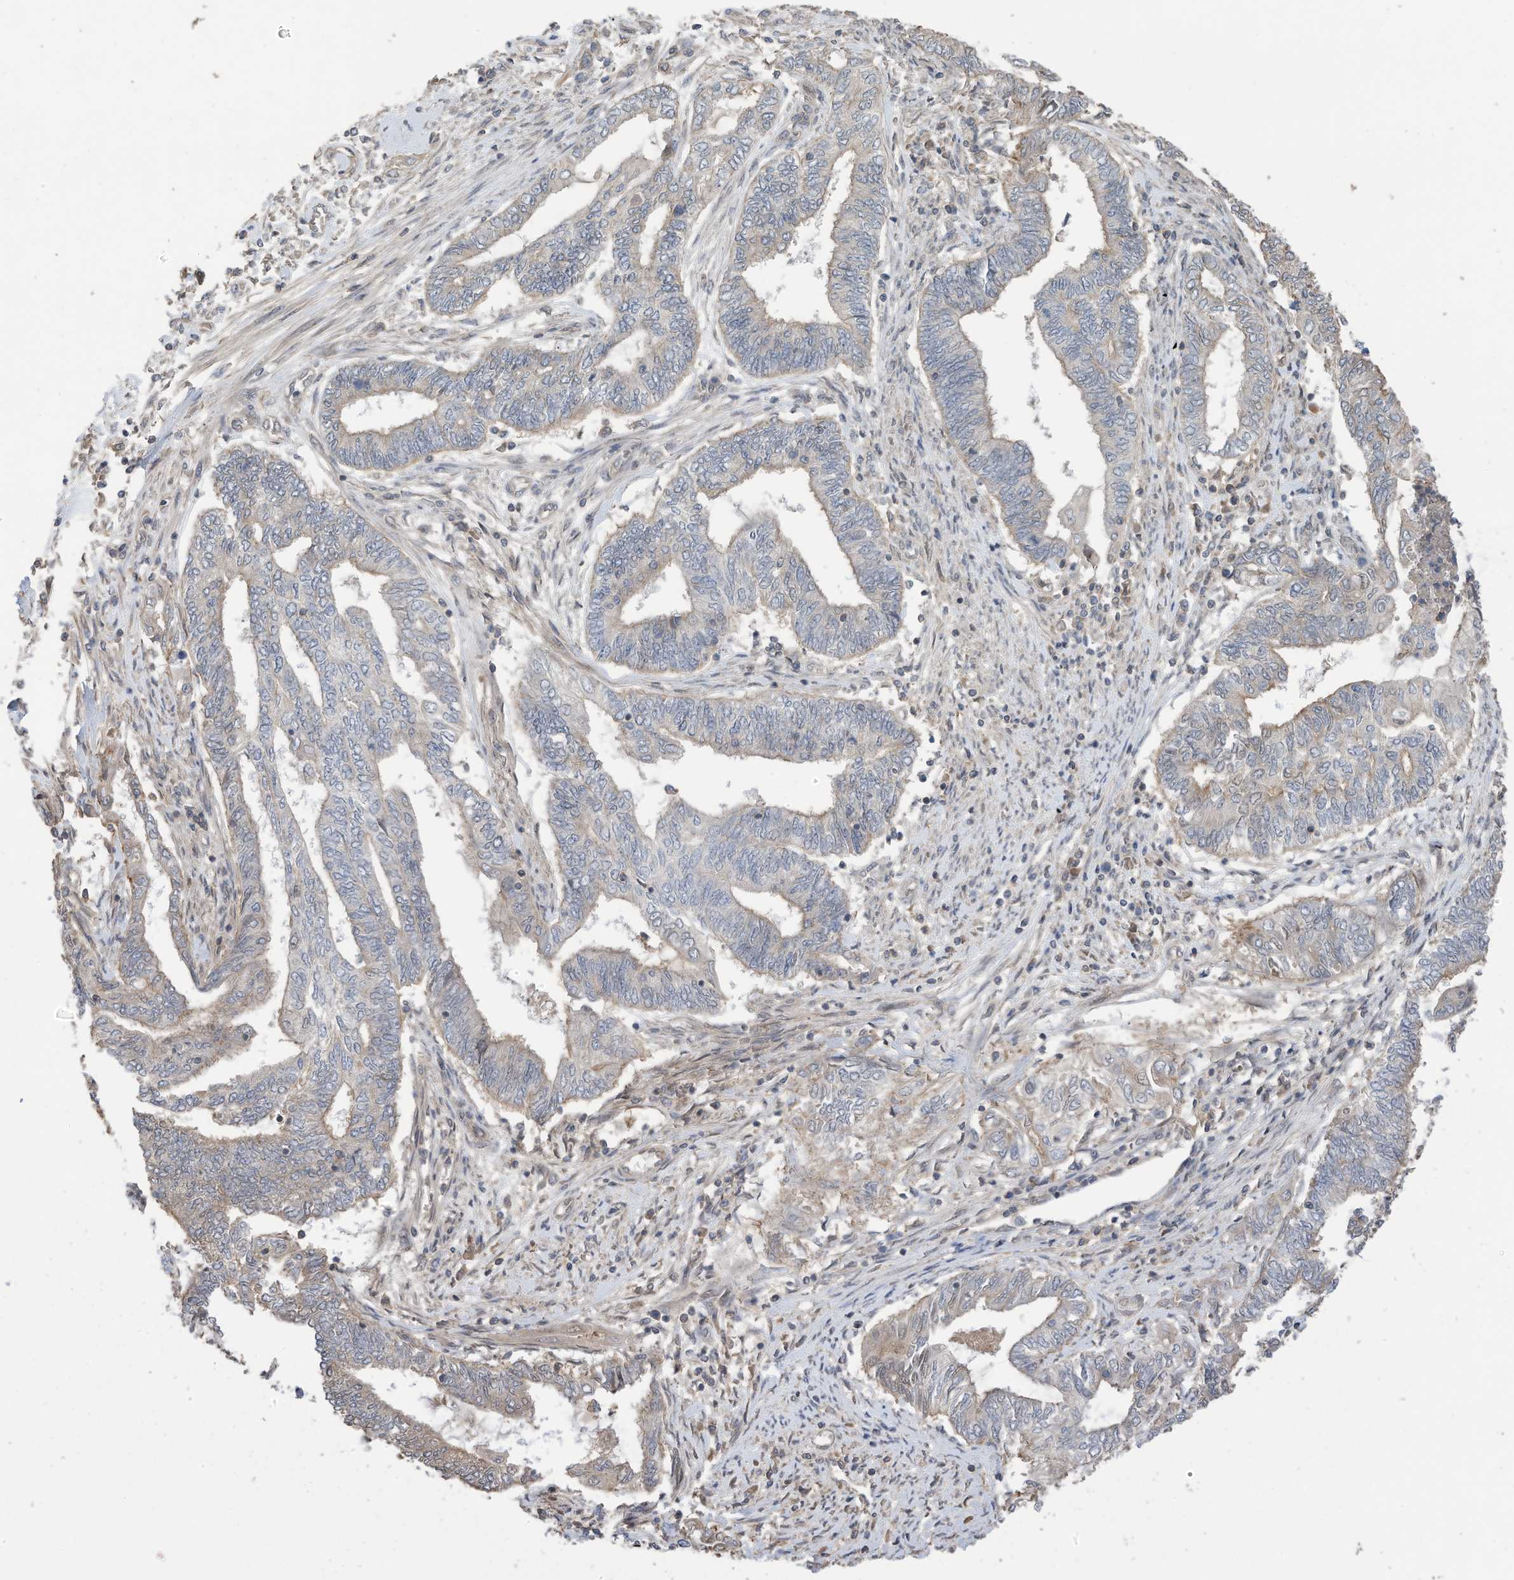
{"staining": {"intensity": "weak", "quantity": "<25%", "location": "cytoplasmic/membranous"}, "tissue": "endometrial cancer", "cell_type": "Tumor cells", "image_type": "cancer", "snomed": [{"axis": "morphology", "description": "Adenocarcinoma, NOS"}, {"axis": "topography", "description": "Uterus"}, {"axis": "topography", "description": "Endometrium"}], "caption": "Immunohistochemistry histopathology image of endometrial cancer stained for a protein (brown), which exhibits no staining in tumor cells.", "gene": "REC8", "patient": {"sex": "female", "age": 70}}